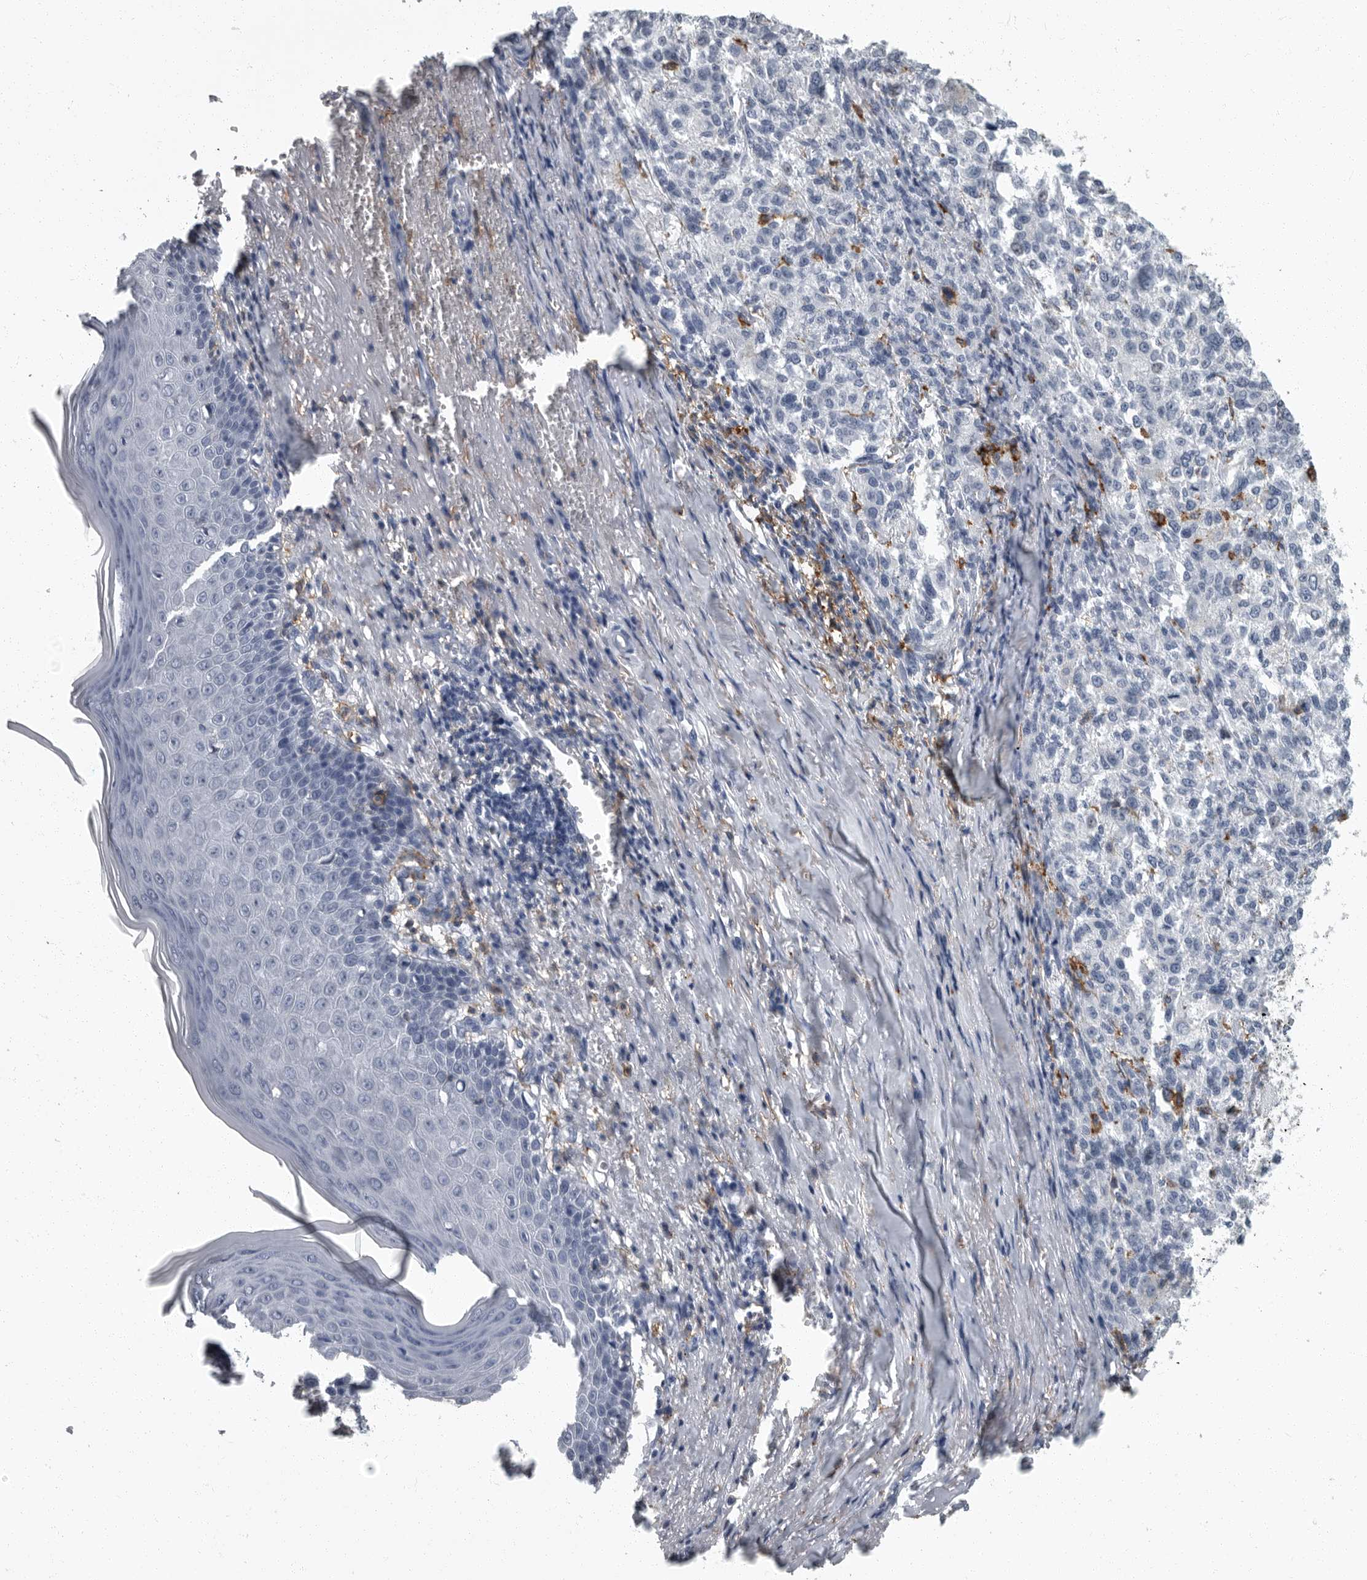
{"staining": {"intensity": "negative", "quantity": "none", "location": "none"}, "tissue": "melanoma", "cell_type": "Tumor cells", "image_type": "cancer", "snomed": [{"axis": "morphology", "description": "Necrosis, NOS"}, {"axis": "morphology", "description": "Malignant melanoma, NOS"}, {"axis": "topography", "description": "Skin"}], "caption": "Immunohistochemistry image of human malignant melanoma stained for a protein (brown), which shows no staining in tumor cells. The staining is performed using DAB (3,3'-diaminobenzidine) brown chromogen with nuclei counter-stained in using hematoxylin.", "gene": "FCER1G", "patient": {"sex": "female", "age": 87}}